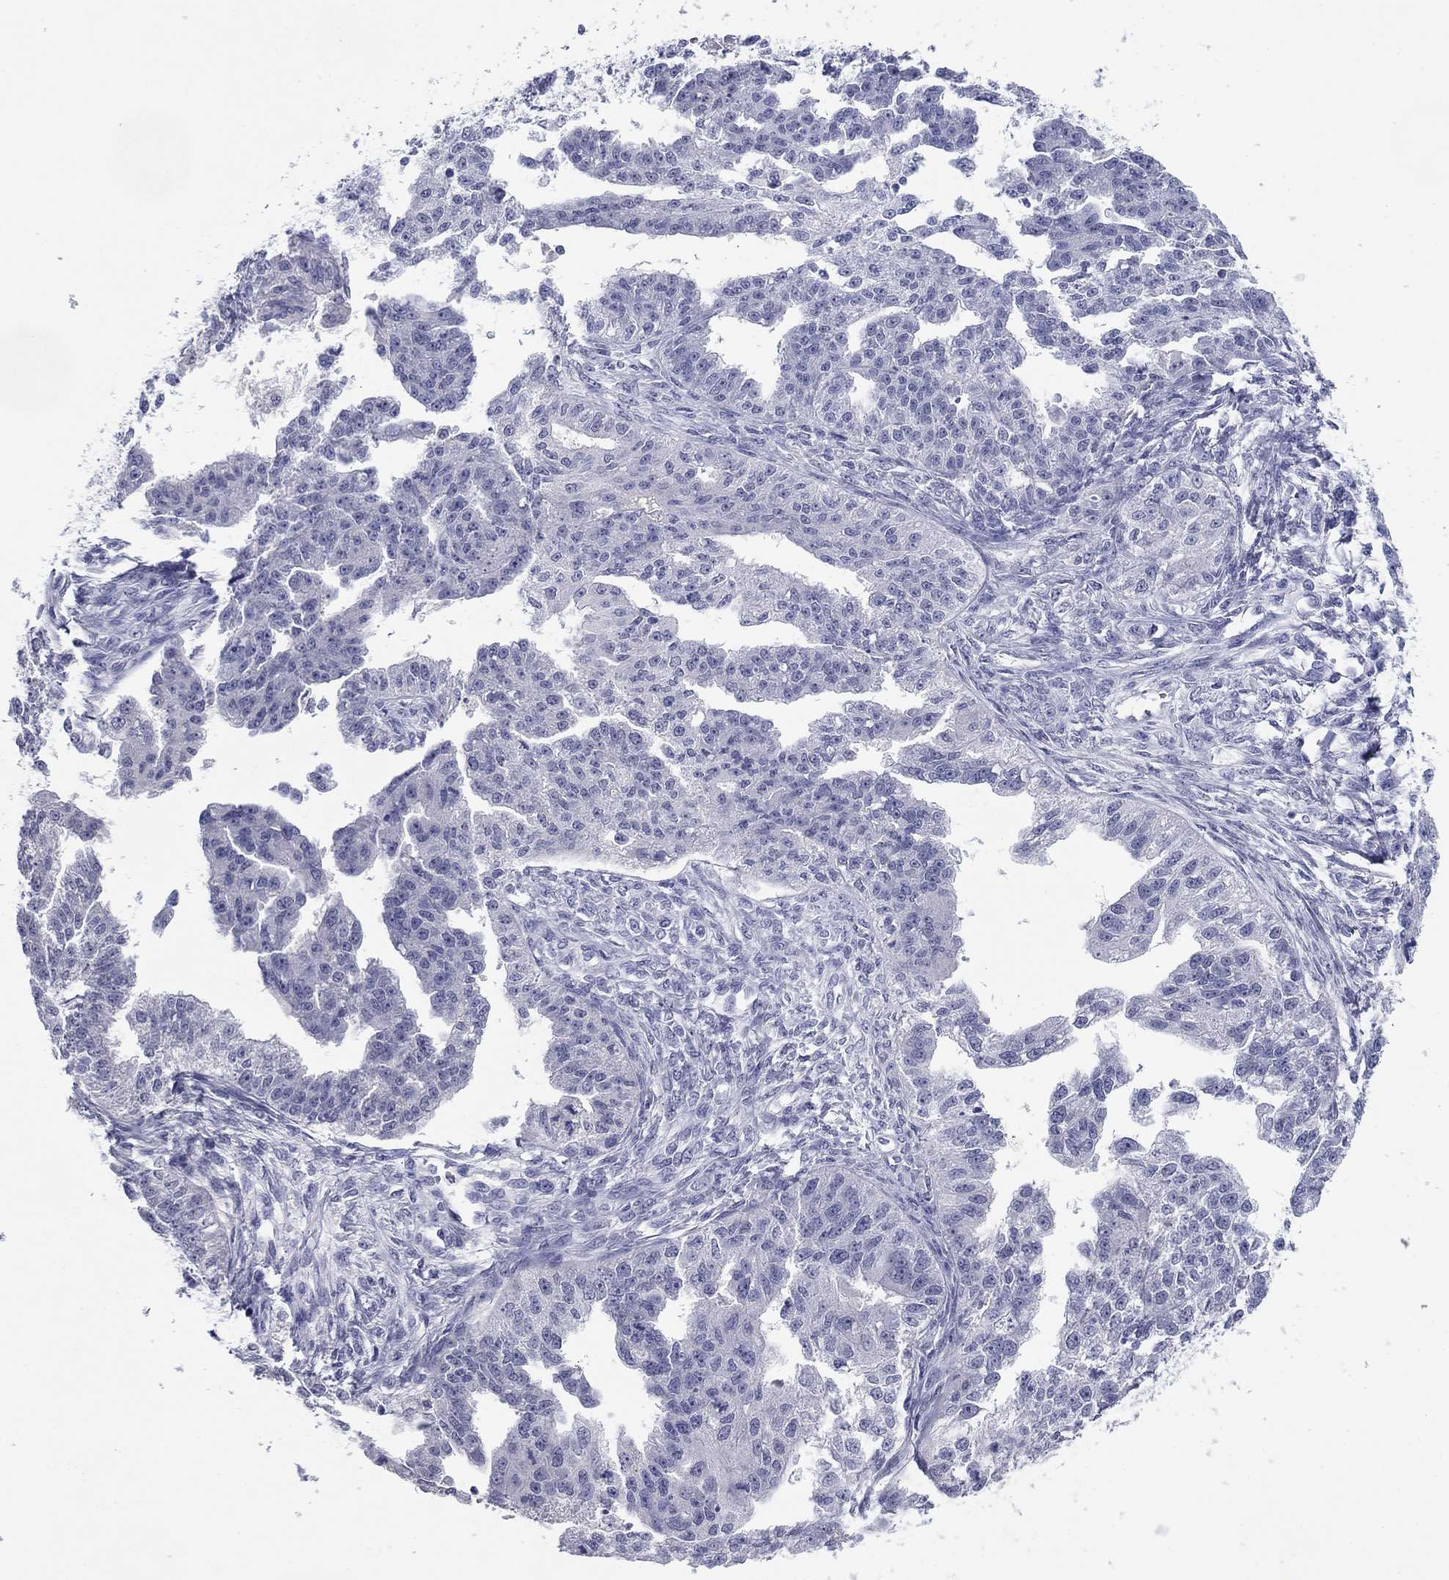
{"staining": {"intensity": "negative", "quantity": "none", "location": "none"}, "tissue": "ovarian cancer", "cell_type": "Tumor cells", "image_type": "cancer", "snomed": [{"axis": "morphology", "description": "Cystadenocarcinoma, serous, NOS"}, {"axis": "topography", "description": "Ovary"}], "caption": "An image of human serous cystadenocarcinoma (ovarian) is negative for staining in tumor cells.", "gene": "HAO1", "patient": {"sex": "female", "age": 58}}